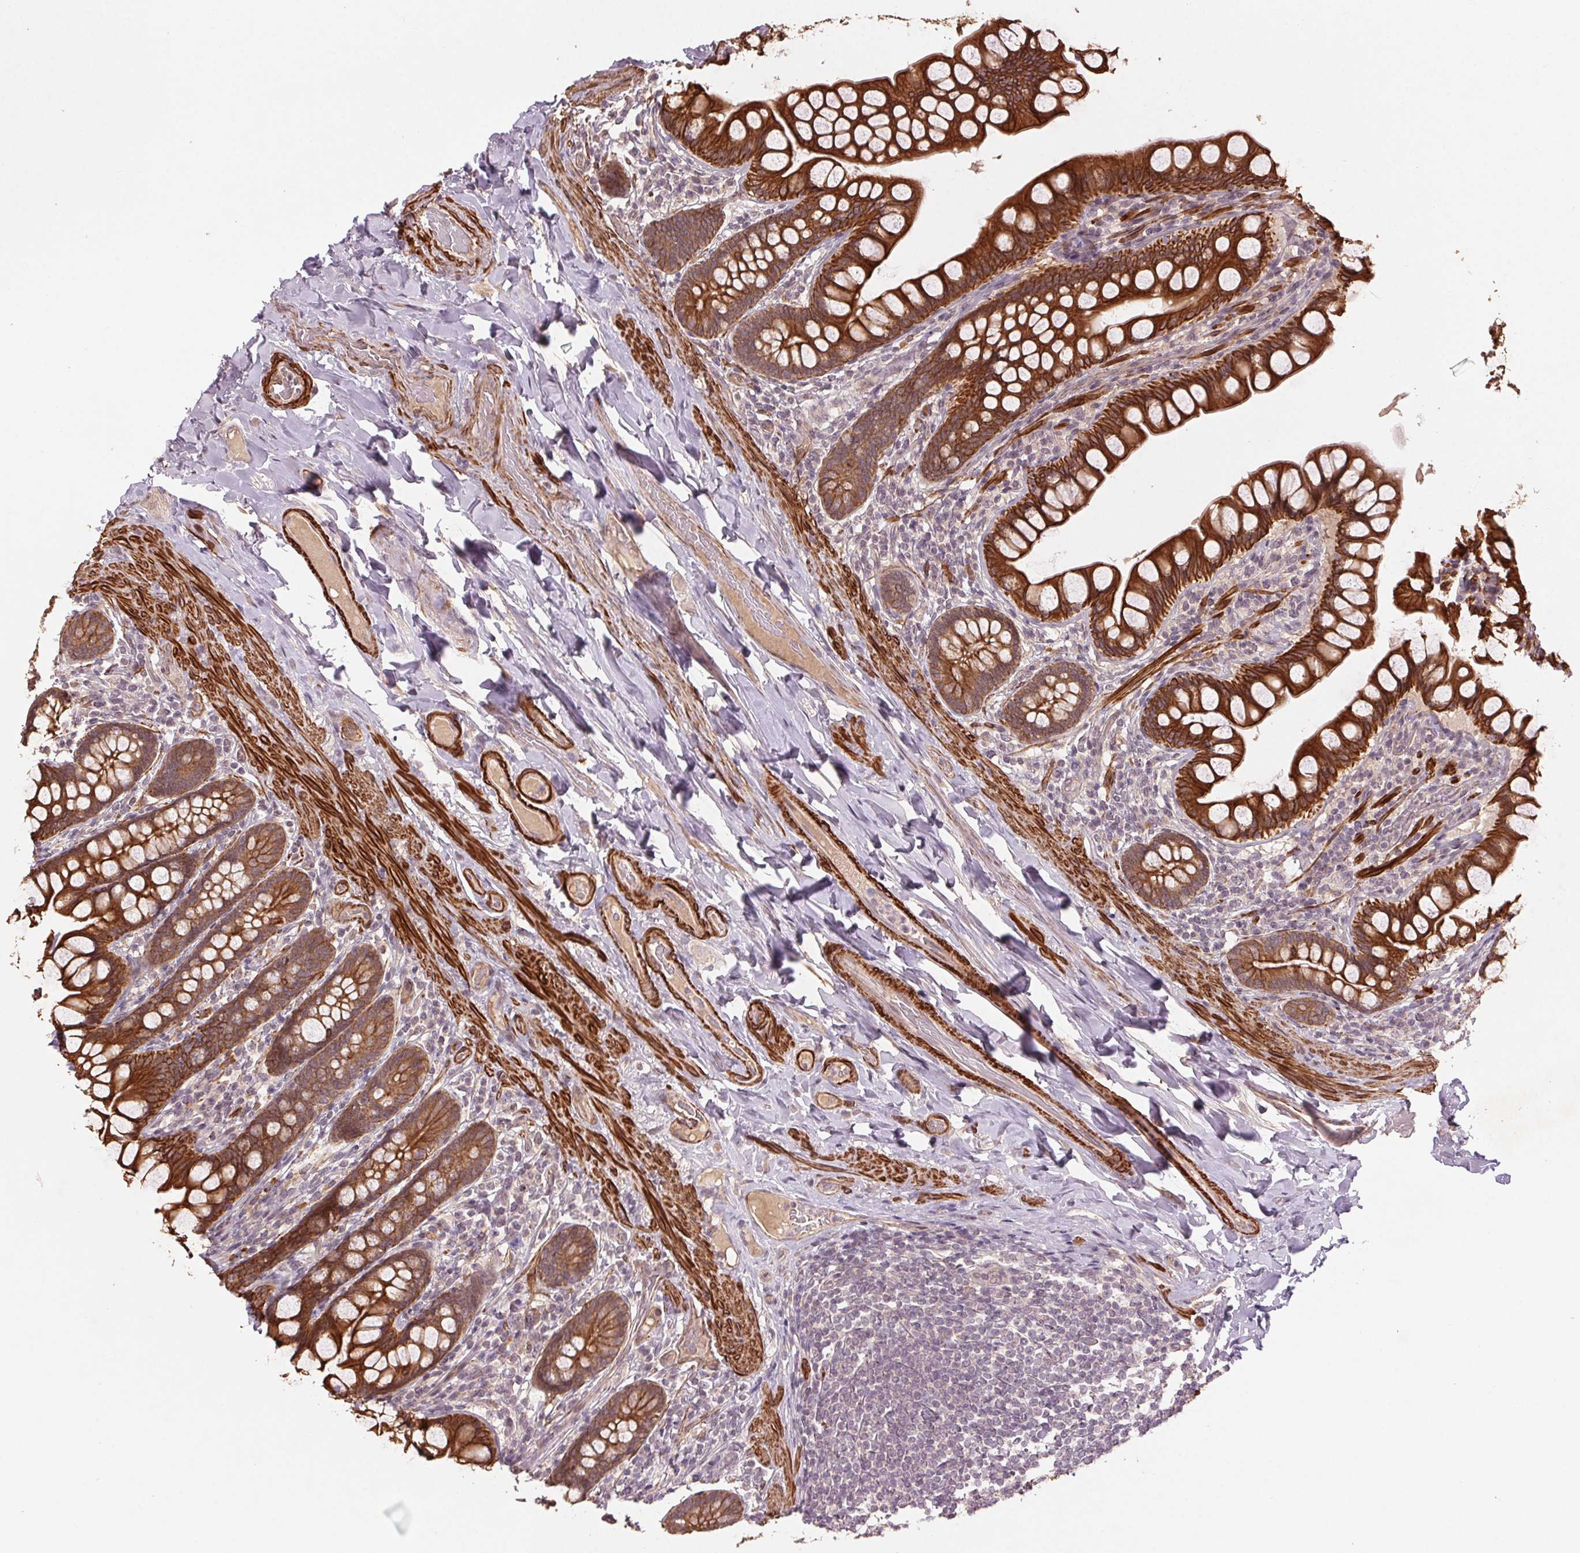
{"staining": {"intensity": "strong", "quantity": ">75%", "location": "cytoplasmic/membranous"}, "tissue": "small intestine", "cell_type": "Glandular cells", "image_type": "normal", "snomed": [{"axis": "morphology", "description": "Normal tissue, NOS"}, {"axis": "topography", "description": "Small intestine"}], "caption": "Strong cytoplasmic/membranous staining is present in about >75% of glandular cells in benign small intestine. The protein is stained brown, and the nuclei are stained in blue (DAB IHC with brightfield microscopy, high magnification).", "gene": "SMLR1", "patient": {"sex": "male", "age": 70}}